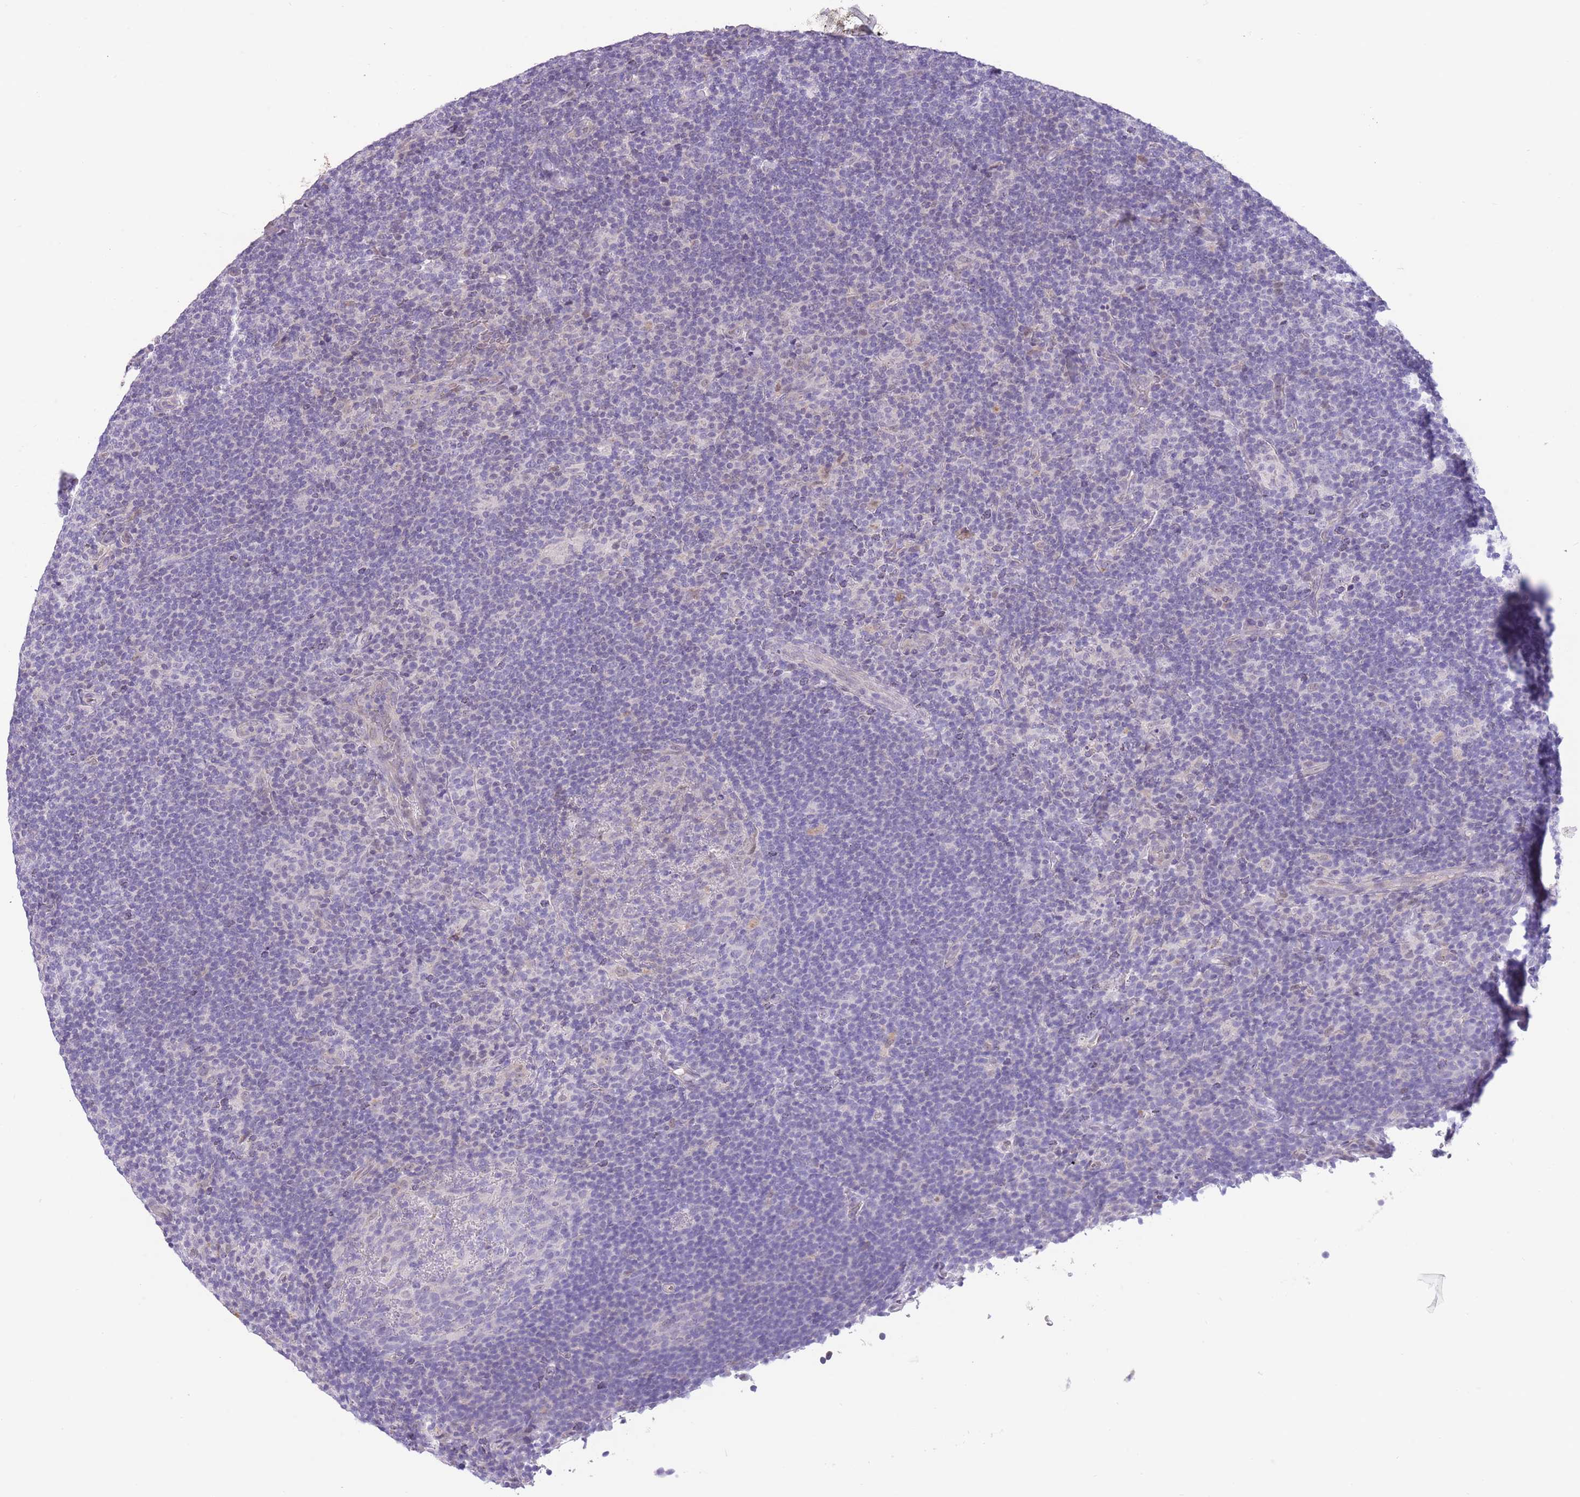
{"staining": {"intensity": "negative", "quantity": "none", "location": "none"}, "tissue": "lymphoma", "cell_type": "Tumor cells", "image_type": "cancer", "snomed": [{"axis": "morphology", "description": "Hodgkin's disease, NOS"}, {"axis": "topography", "description": "Lymph node"}], "caption": "There is no significant positivity in tumor cells of Hodgkin's disease. The staining was performed using DAB (3,3'-diaminobenzidine) to visualize the protein expression in brown, while the nuclei were stained in blue with hematoxylin (Magnification: 20x).", "gene": "WDR70", "patient": {"sex": "female", "age": 57}}